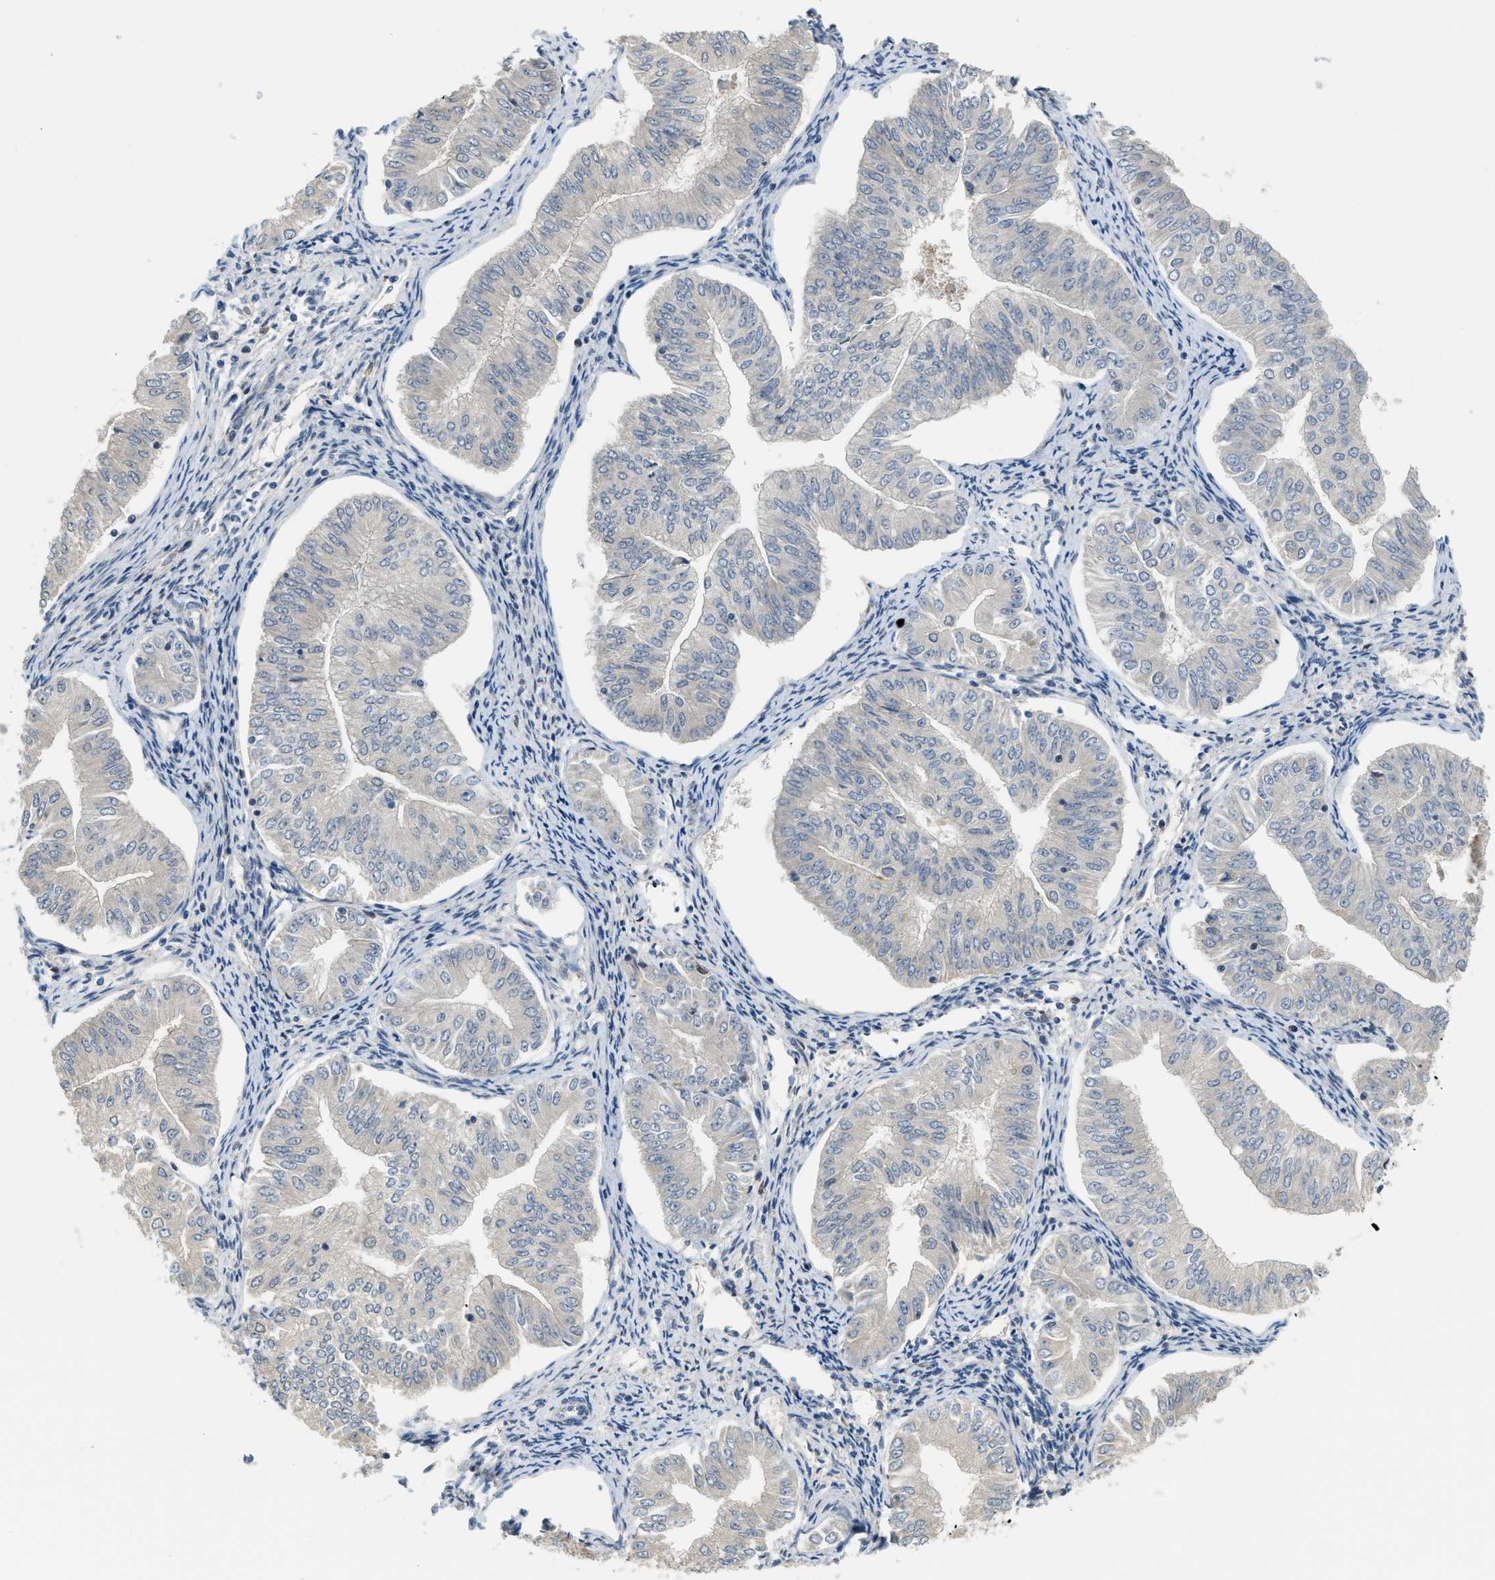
{"staining": {"intensity": "negative", "quantity": "none", "location": "none"}, "tissue": "endometrial cancer", "cell_type": "Tumor cells", "image_type": "cancer", "snomed": [{"axis": "morphology", "description": "Normal tissue, NOS"}, {"axis": "morphology", "description": "Adenocarcinoma, NOS"}, {"axis": "topography", "description": "Endometrium"}], "caption": "IHC image of adenocarcinoma (endometrial) stained for a protein (brown), which reveals no positivity in tumor cells.", "gene": "TMEM154", "patient": {"sex": "female", "age": 53}}